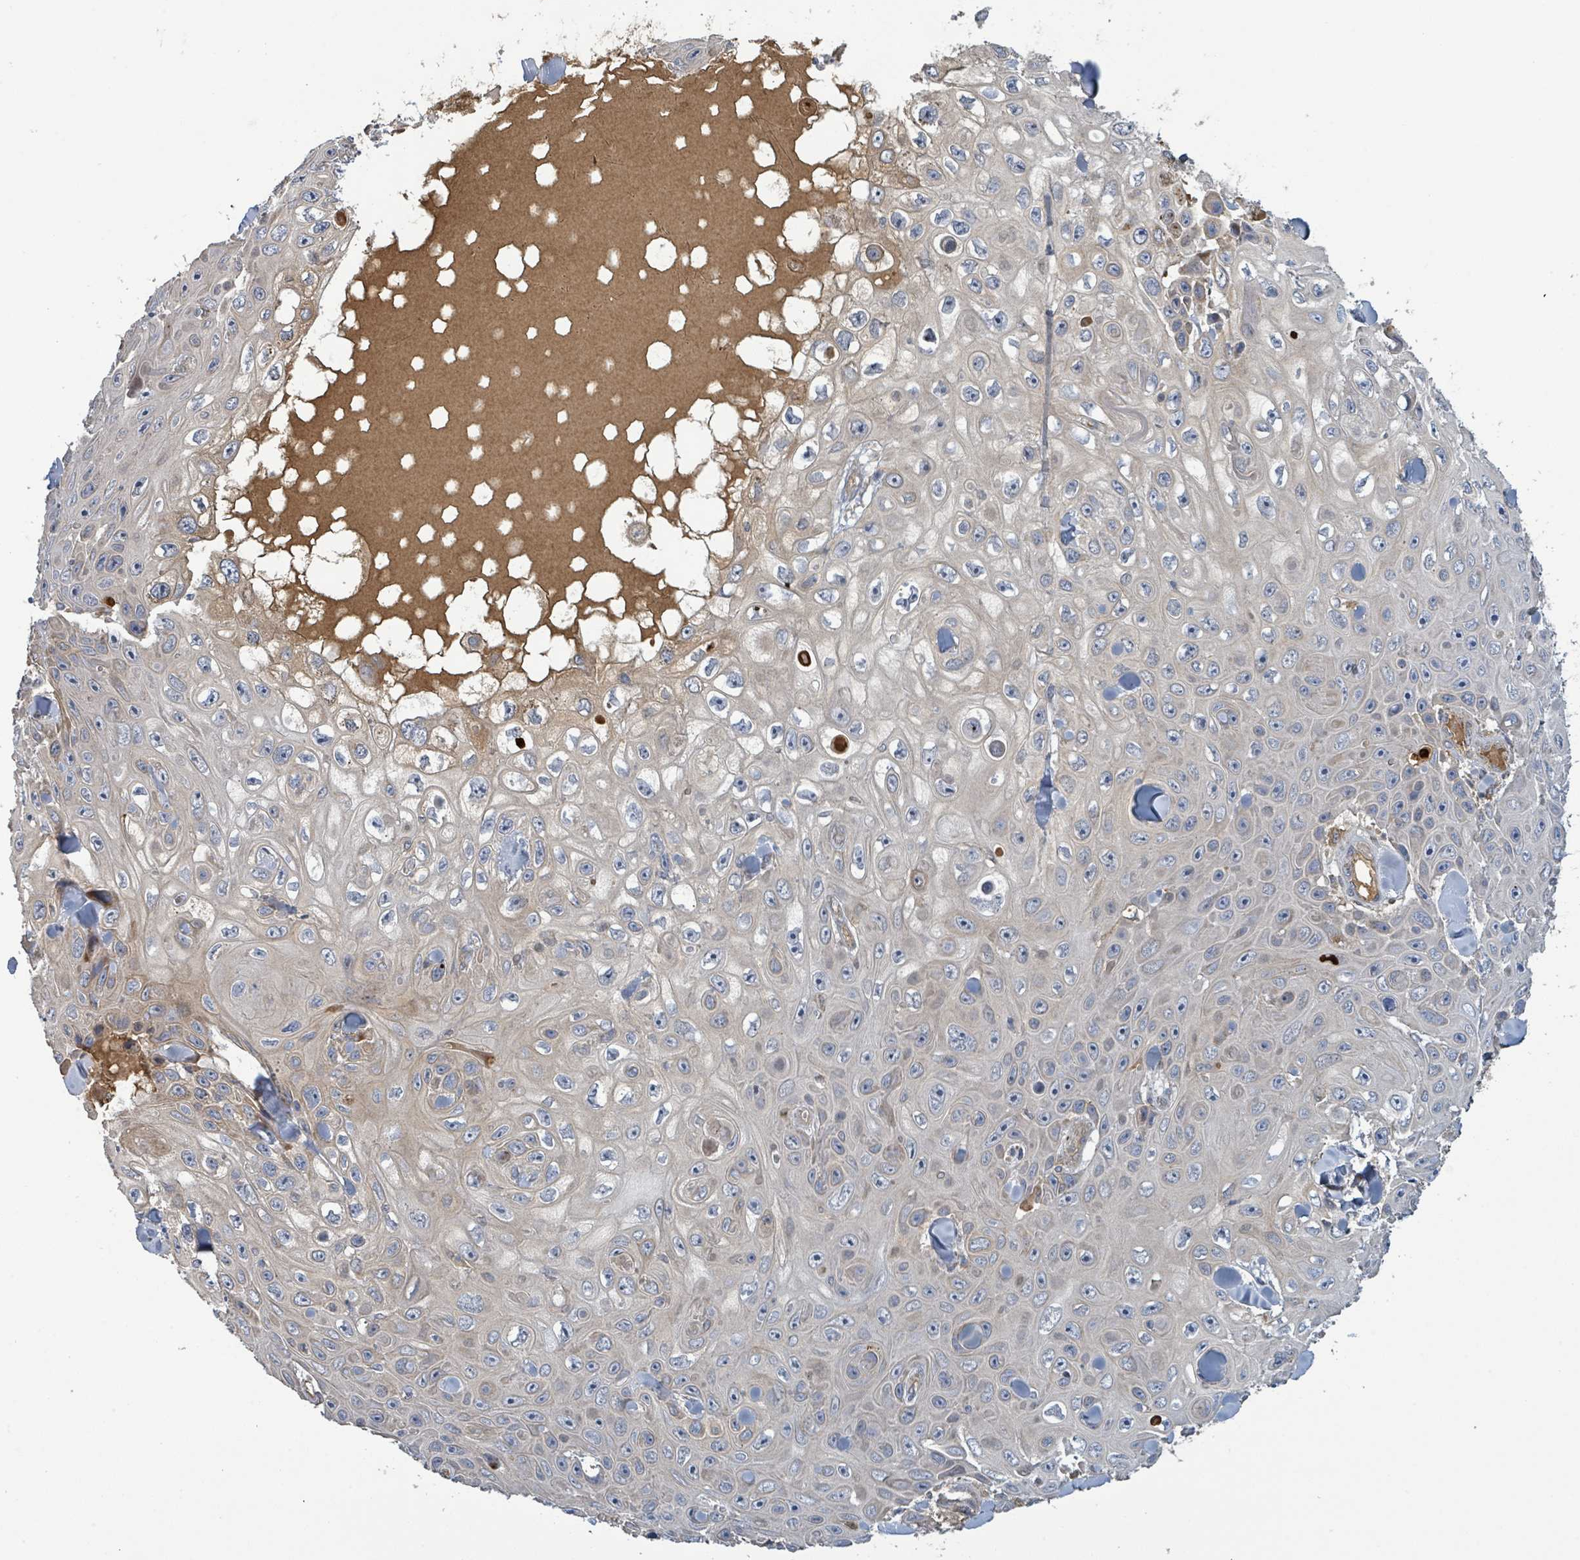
{"staining": {"intensity": "negative", "quantity": "none", "location": "none"}, "tissue": "skin cancer", "cell_type": "Tumor cells", "image_type": "cancer", "snomed": [{"axis": "morphology", "description": "Squamous cell carcinoma, NOS"}, {"axis": "topography", "description": "Skin"}], "caption": "An image of skin squamous cell carcinoma stained for a protein shows no brown staining in tumor cells.", "gene": "STARD4", "patient": {"sex": "male", "age": 82}}